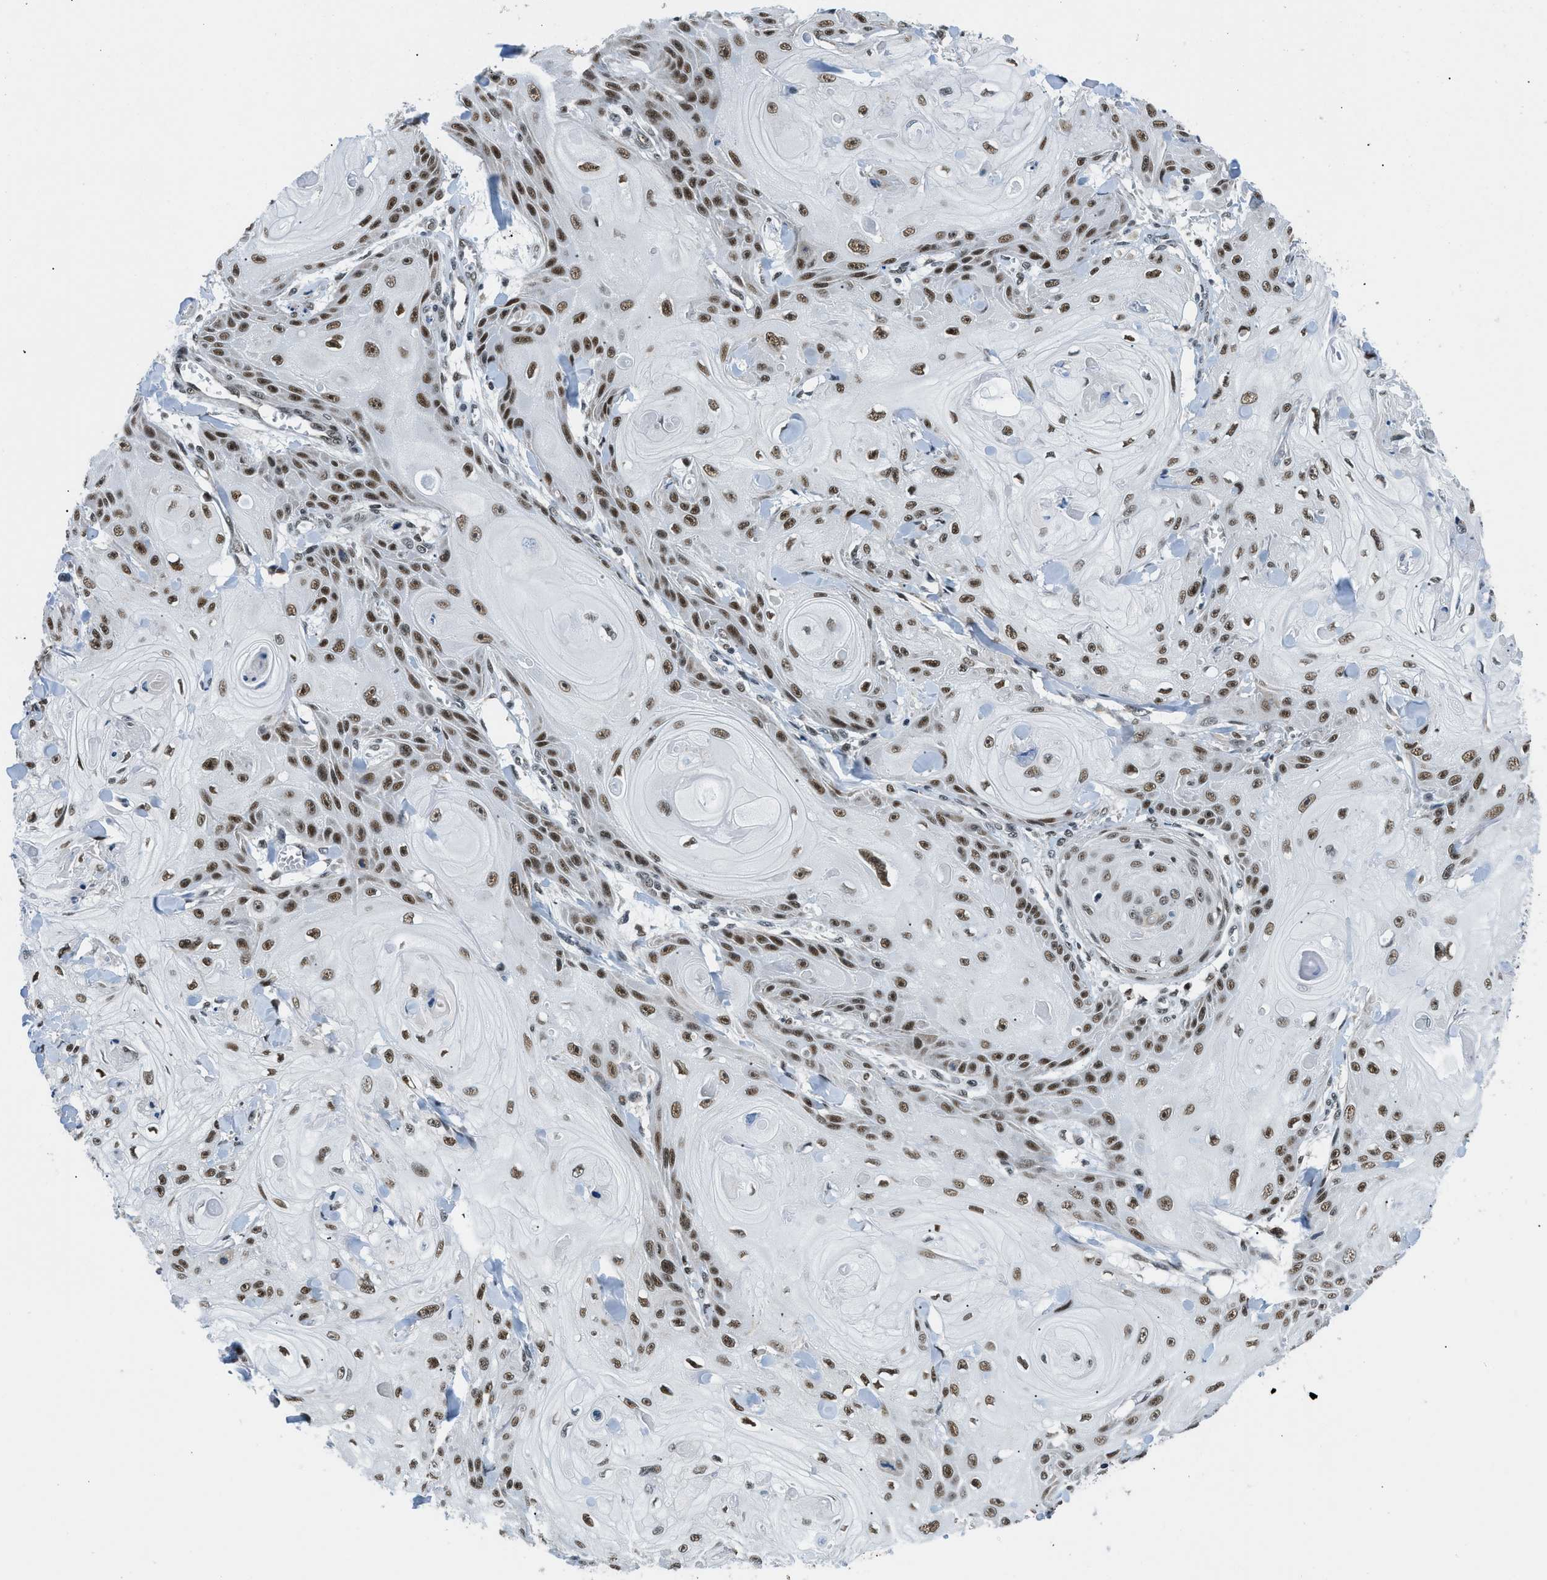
{"staining": {"intensity": "strong", "quantity": ">75%", "location": "nuclear"}, "tissue": "skin cancer", "cell_type": "Tumor cells", "image_type": "cancer", "snomed": [{"axis": "morphology", "description": "Squamous cell carcinoma, NOS"}, {"axis": "topography", "description": "Skin"}], "caption": "This is a photomicrograph of immunohistochemistry (IHC) staining of skin cancer (squamous cell carcinoma), which shows strong positivity in the nuclear of tumor cells.", "gene": "KDM3B", "patient": {"sex": "male", "age": 74}}